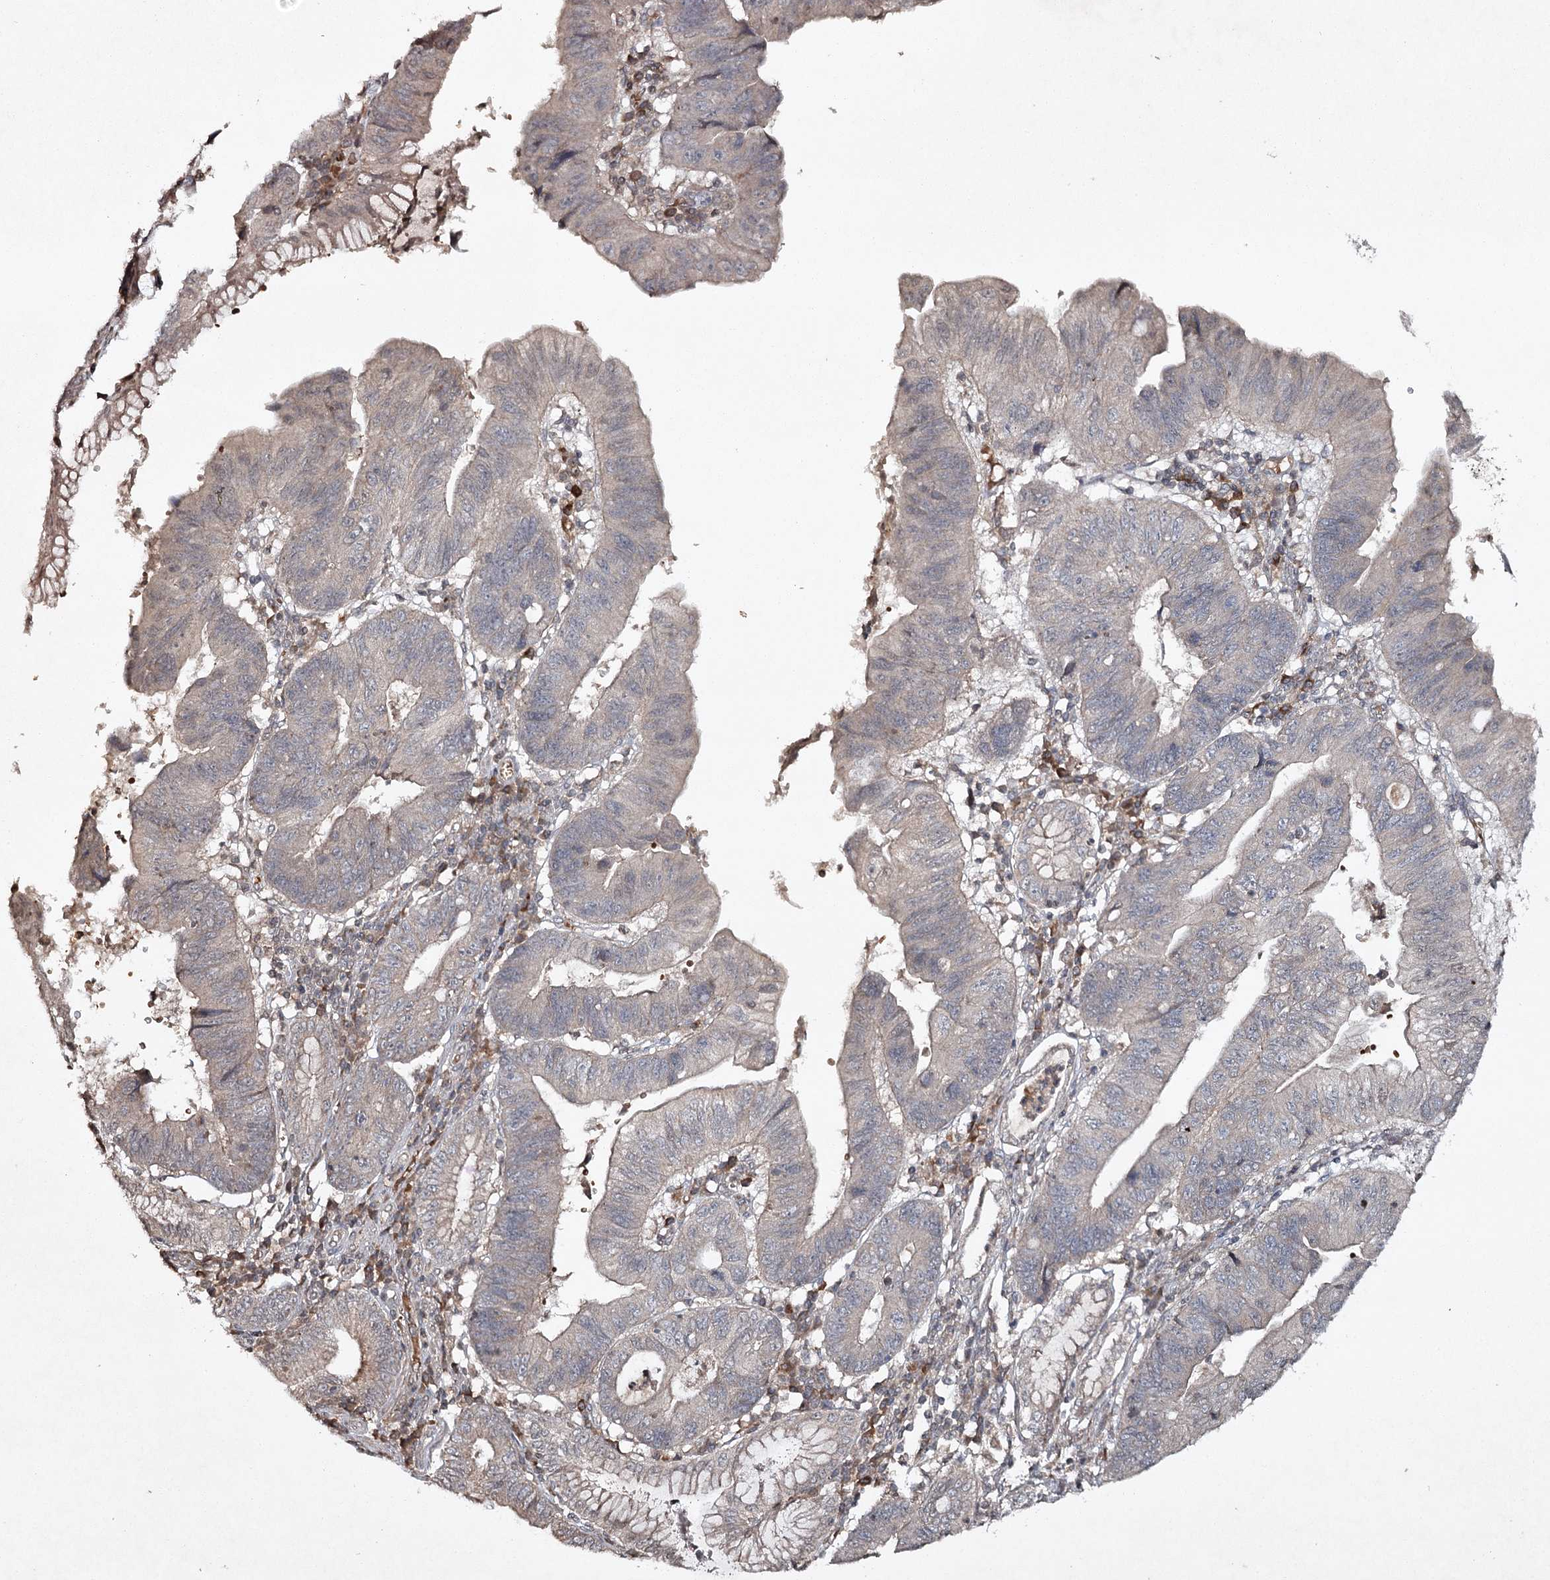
{"staining": {"intensity": "weak", "quantity": "<25%", "location": "cytoplasmic/membranous"}, "tissue": "stomach cancer", "cell_type": "Tumor cells", "image_type": "cancer", "snomed": [{"axis": "morphology", "description": "Adenocarcinoma, NOS"}, {"axis": "topography", "description": "Stomach"}], "caption": "Immunohistochemical staining of adenocarcinoma (stomach) displays no significant staining in tumor cells. (DAB (3,3'-diaminobenzidine) IHC visualized using brightfield microscopy, high magnification).", "gene": "CYP2B6", "patient": {"sex": "male", "age": 59}}